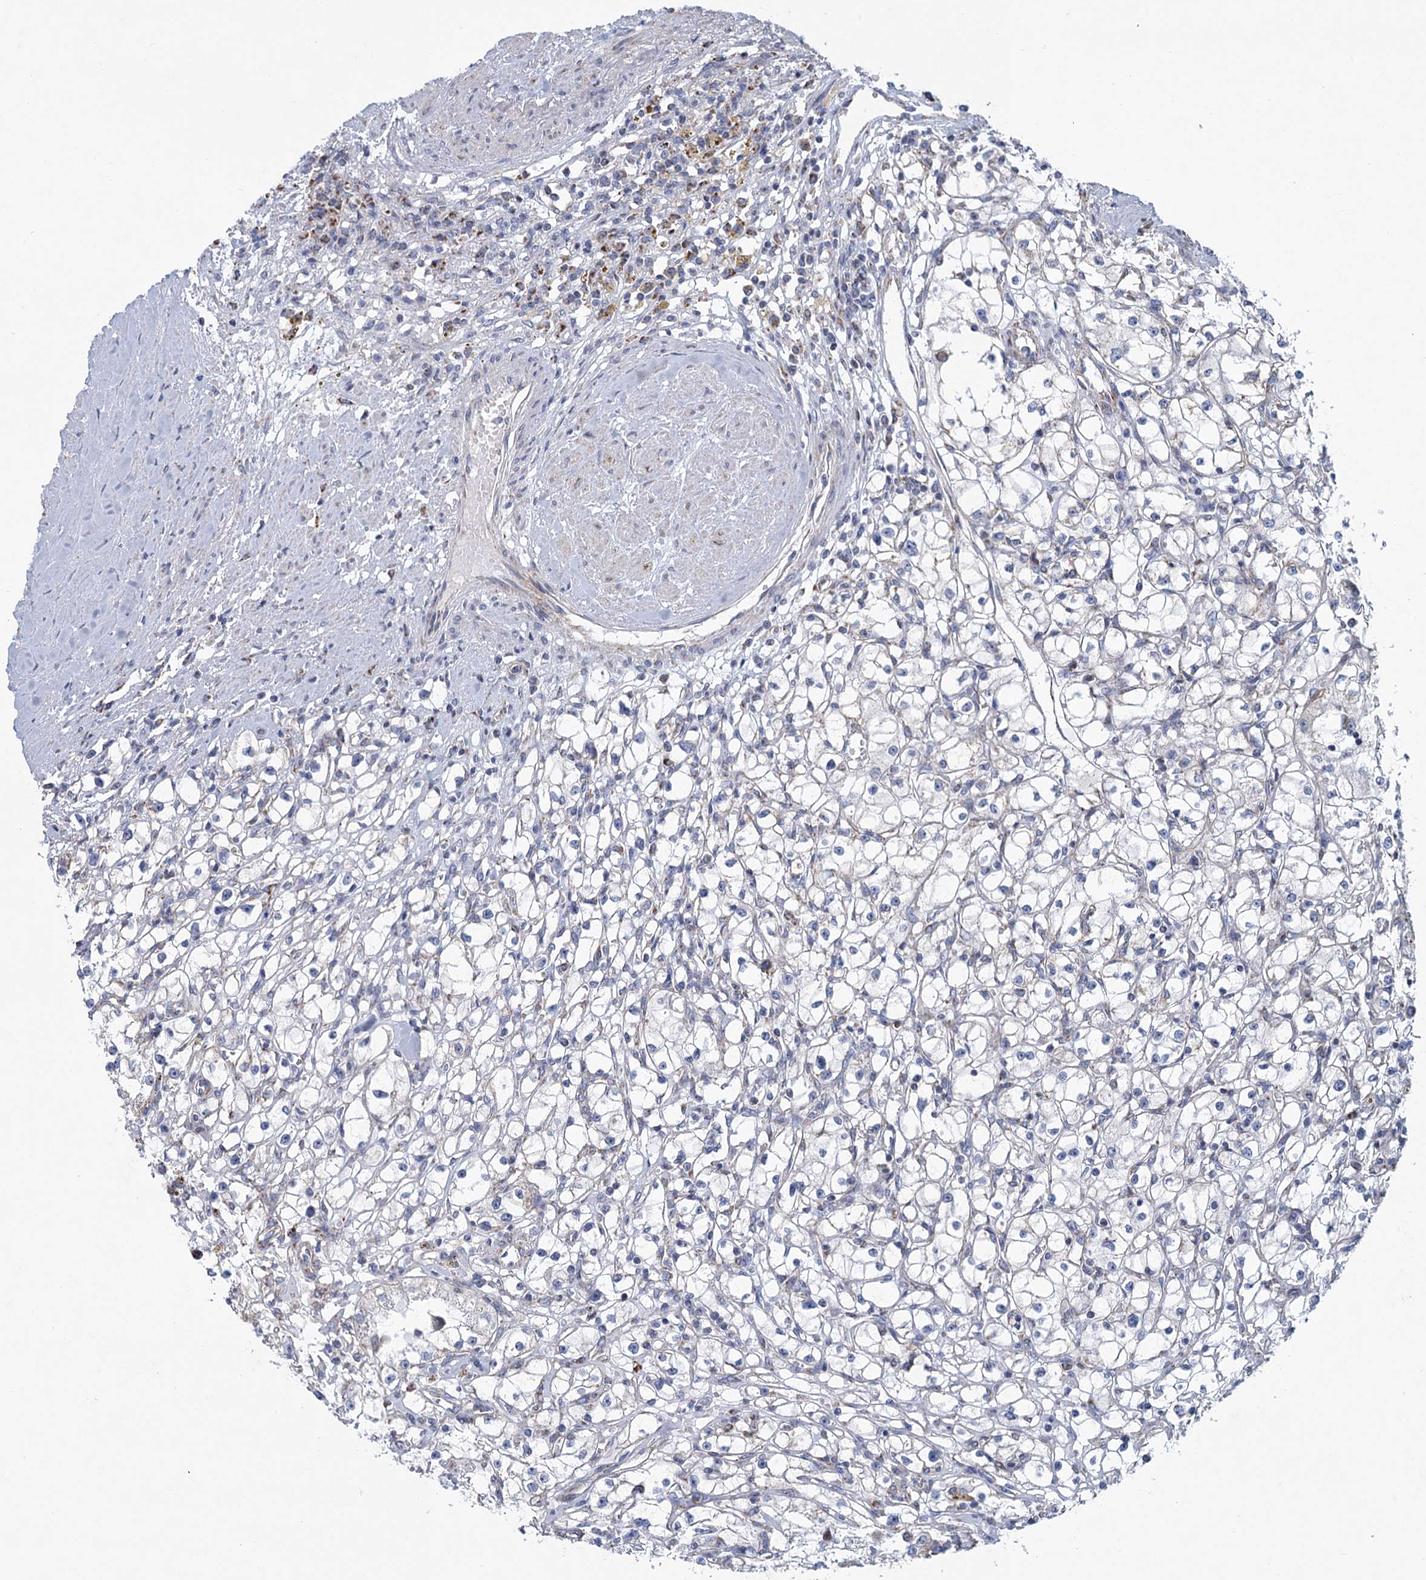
{"staining": {"intensity": "negative", "quantity": "none", "location": "none"}, "tissue": "renal cancer", "cell_type": "Tumor cells", "image_type": "cancer", "snomed": [{"axis": "morphology", "description": "Adenocarcinoma, NOS"}, {"axis": "topography", "description": "Kidney"}], "caption": "An immunohistochemistry histopathology image of renal cancer (adenocarcinoma) is shown. There is no staining in tumor cells of renal cancer (adenocarcinoma).", "gene": "NDUFC2", "patient": {"sex": "male", "age": 56}}